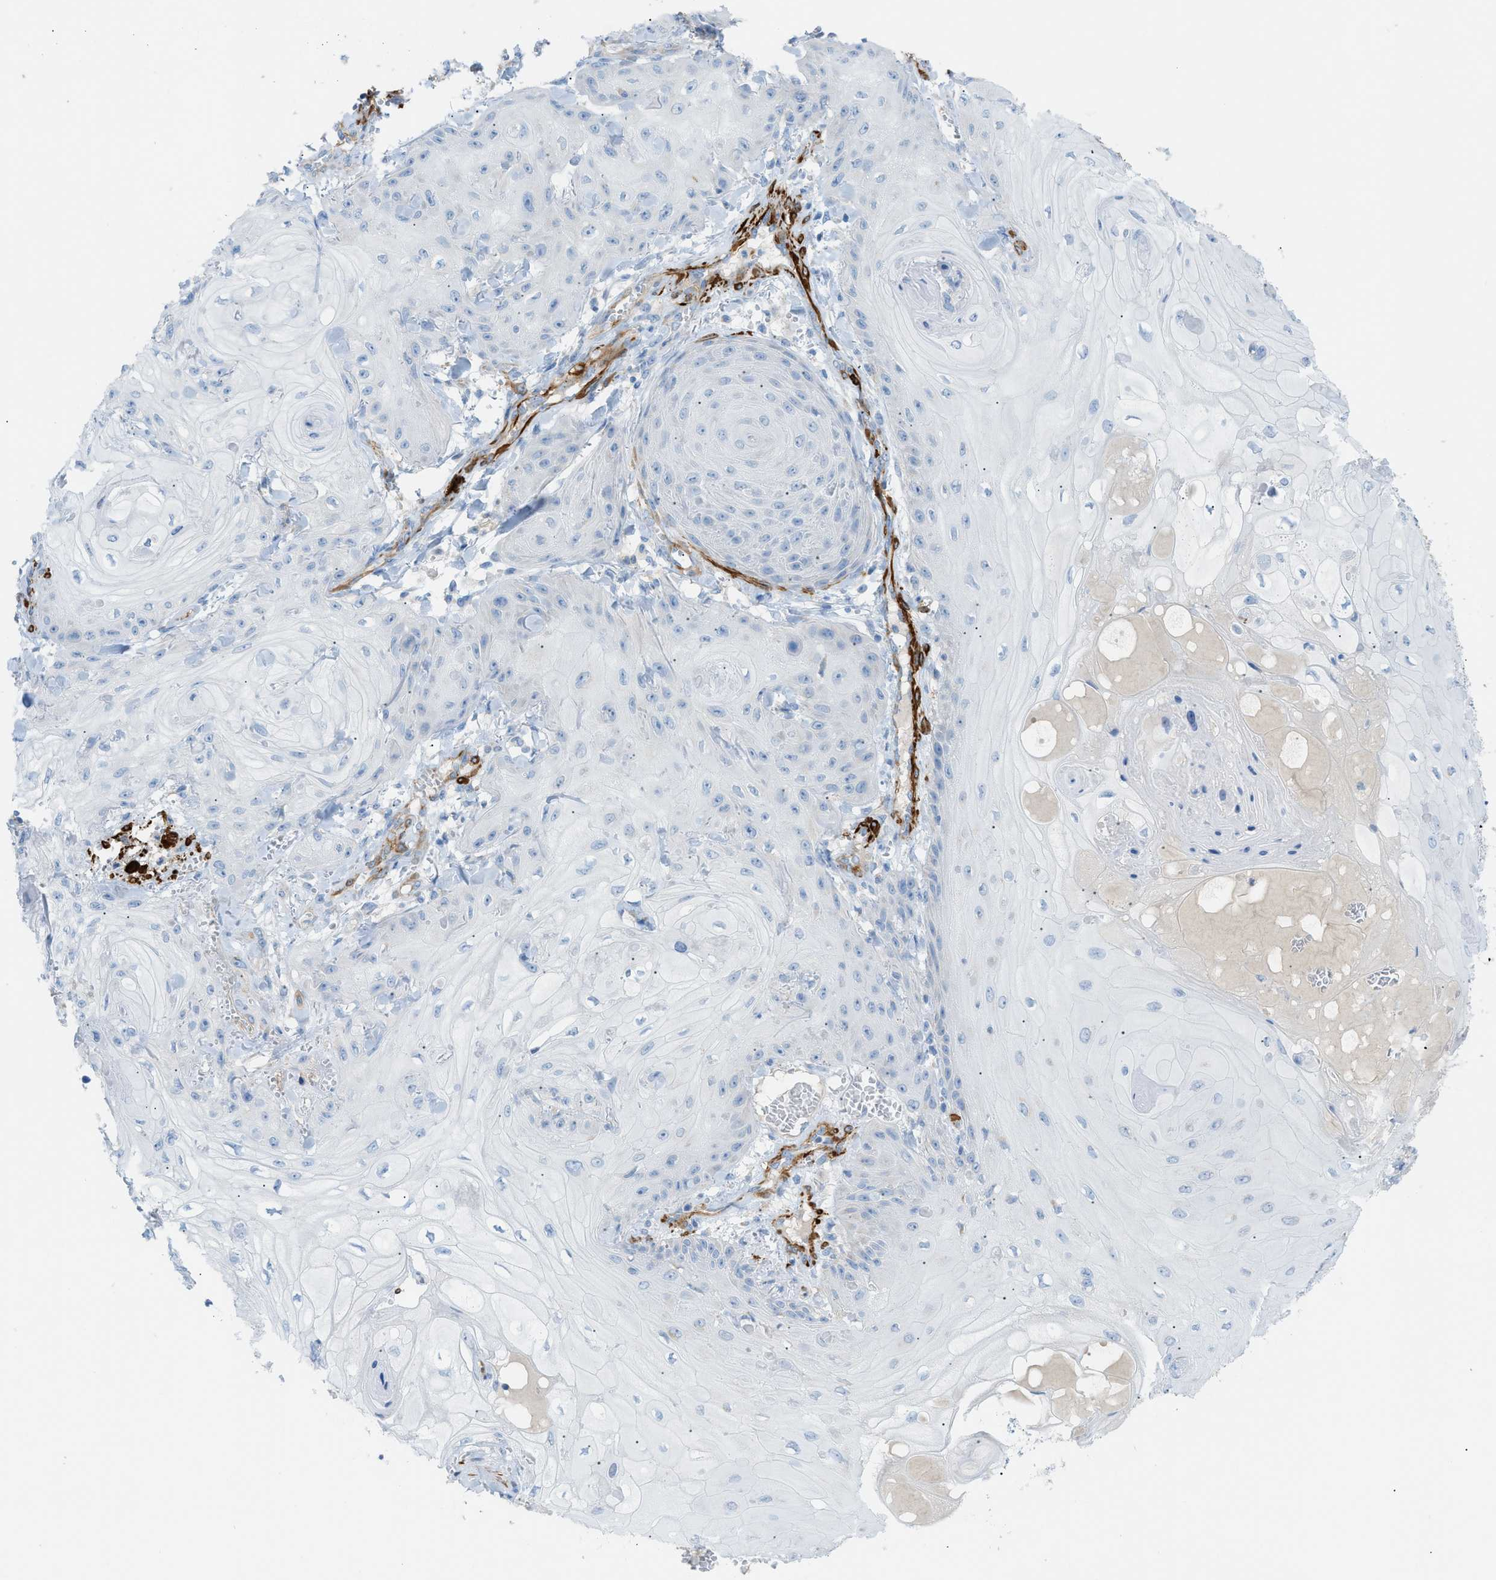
{"staining": {"intensity": "negative", "quantity": "none", "location": "none"}, "tissue": "skin cancer", "cell_type": "Tumor cells", "image_type": "cancer", "snomed": [{"axis": "morphology", "description": "Squamous cell carcinoma, NOS"}, {"axis": "topography", "description": "Skin"}], "caption": "Immunohistochemistry histopathology image of neoplastic tissue: human skin cancer stained with DAB (3,3'-diaminobenzidine) displays no significant protein staining in tumor cells.", "gene": "MYH11", "patient": {"sex": "male", "age": 74}}